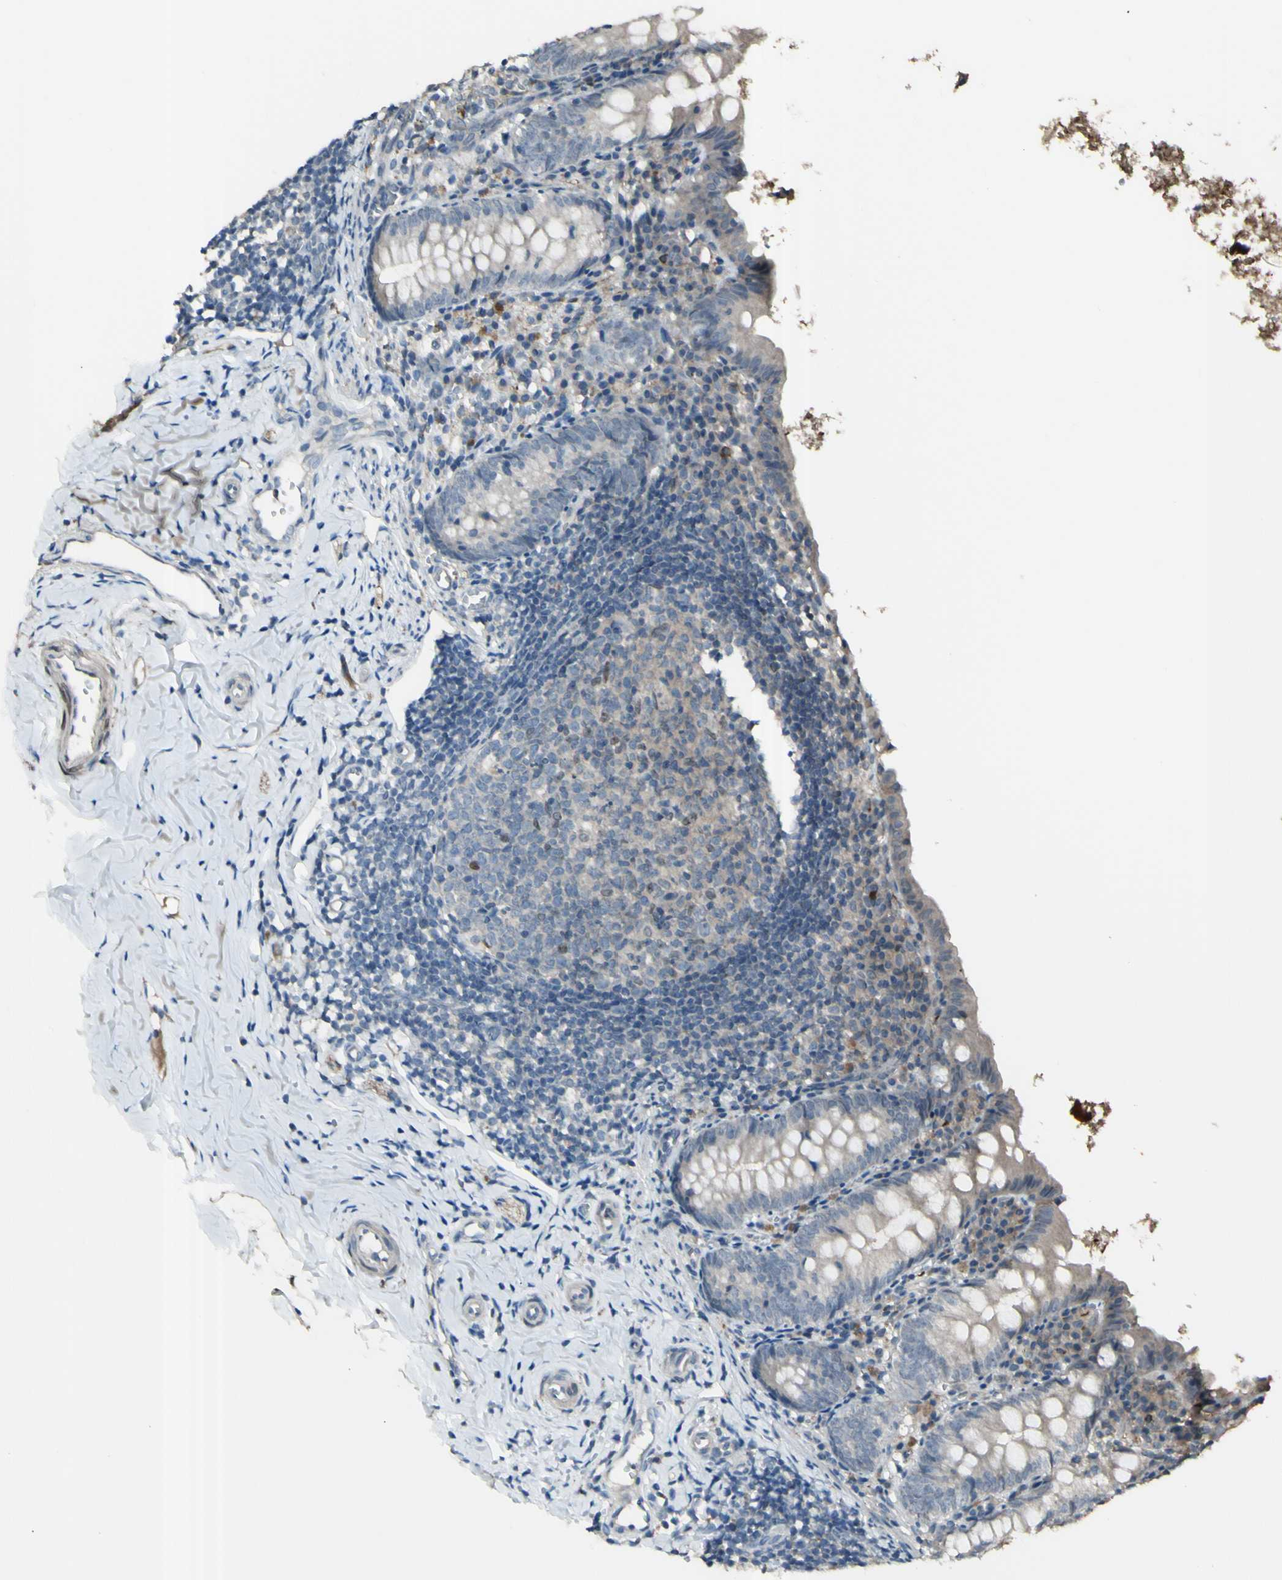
{"staining": {"intensity": "weak", "quantity": ">75%", "location": "cytoplasmic/membranous"}, "tissue": "appendix", "cell_type": "Glandular cells", "image_type": "normal", "snomed": [{"axis": "morphology", "description": "Normal tissue, NOS"}, {"axis": "topography", "description": "Appendix"}], "caption": "Protein staining reveals weak cytoplasmic/membranous positivity in about >75% of glandular cells in benign appendix. The staining was performed using DAB (3,3'-diaminobenzidine) to visualize the protein expression in brown, while the nuclei were stained in blue with hematoxylin (Magnification: 20x).", "gene": "GNAS", "patient": {"sex": "female", "age": 10}}